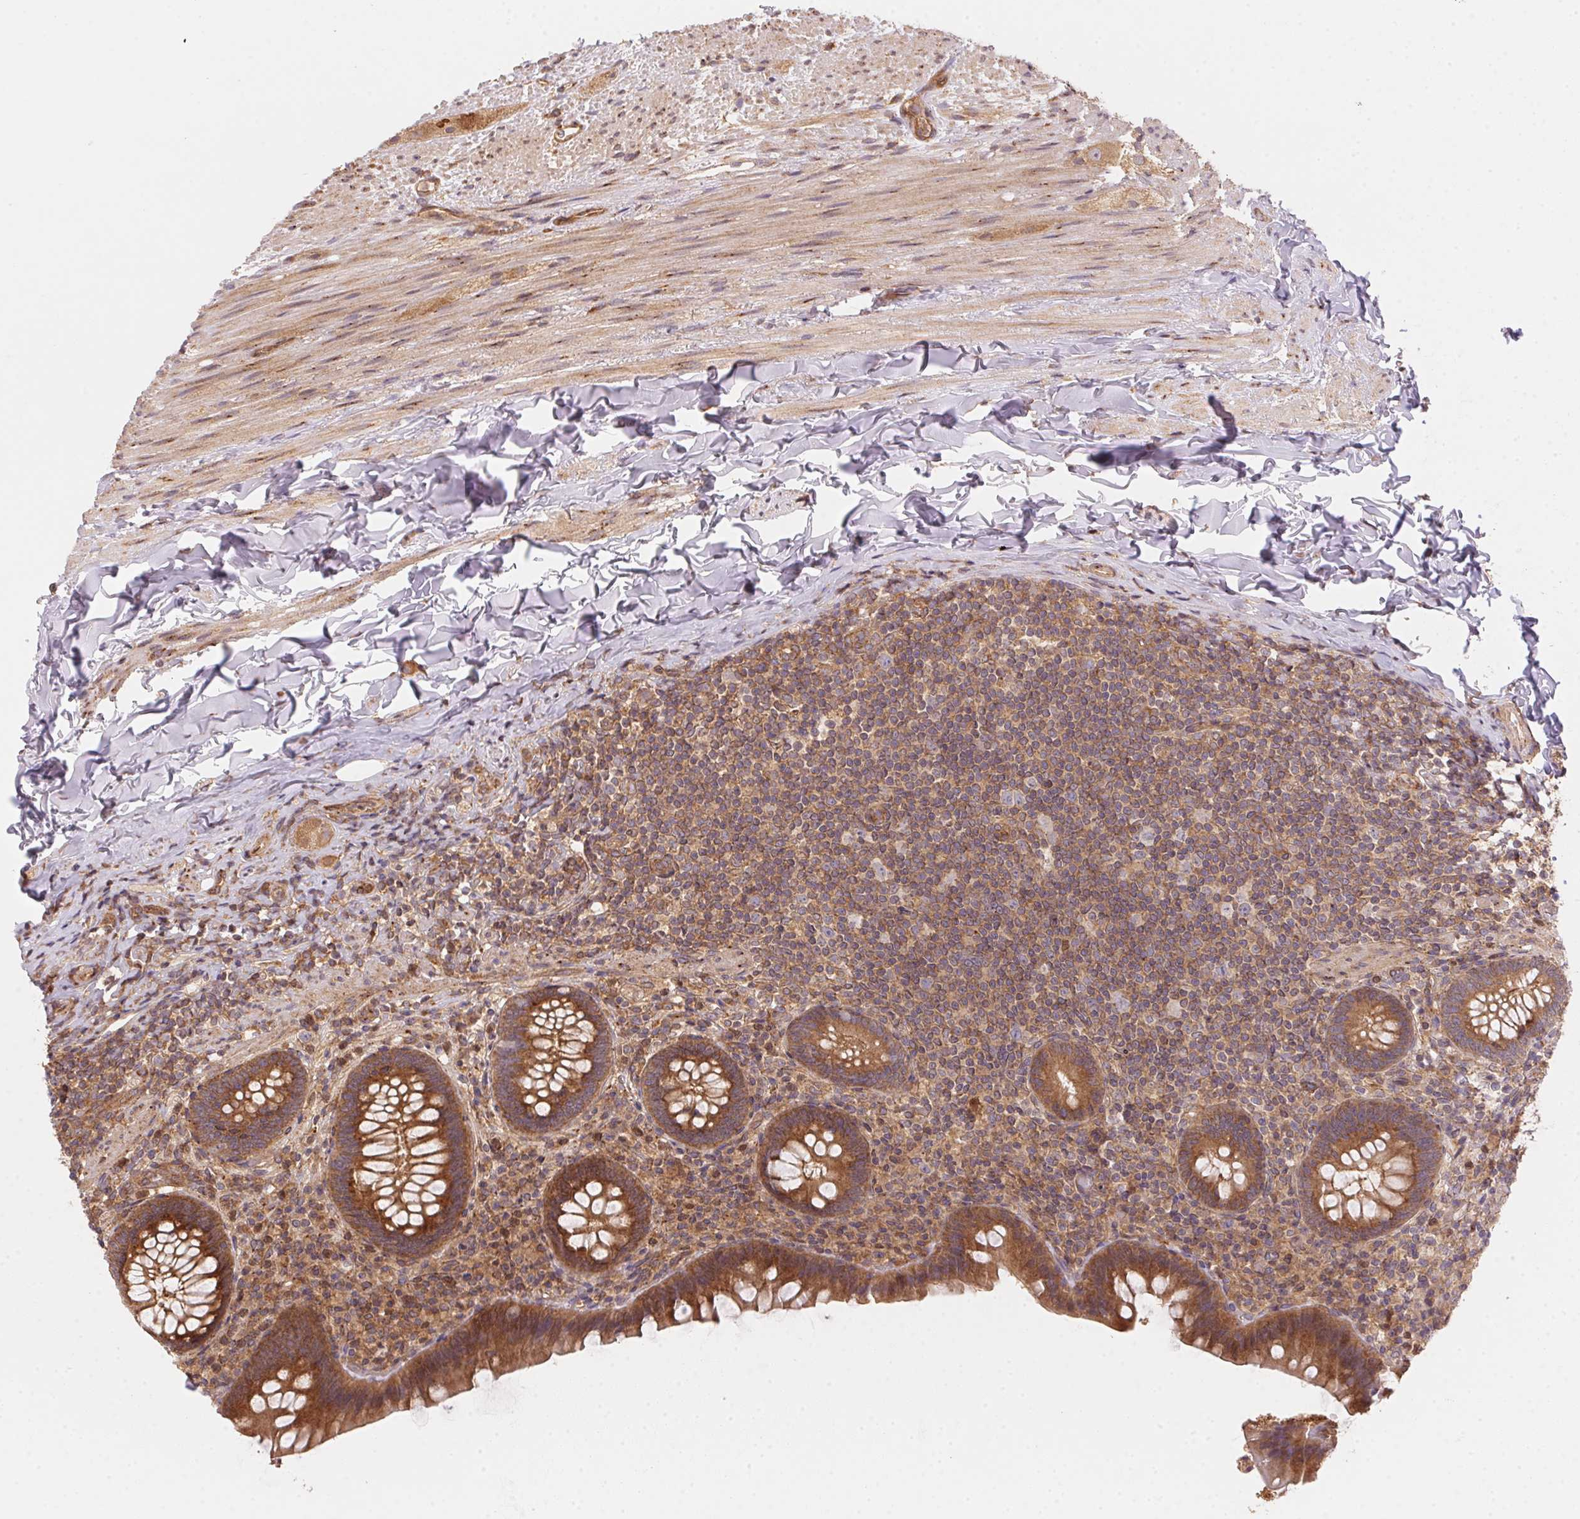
{"staining": {"intensity": "moderate", "quantity": ">75%", "location": "cytoplasmic/membranous"}, "tissue": "appendix", "cell_type": "Glandular cells", "image_type": "normal", "snomed": [{"axis": "morphology", "description": "Normal tissue, NOS"}, {"axis": "topography", "description": "Appendix"}], "caption": "Appendix stained with a brown dye shows moderate cytoplasmic/membranous positive expression in approximately >75% of glandular cells.", "gene": "MEX3D", "patient": {"sex": "male", "age": 47}}